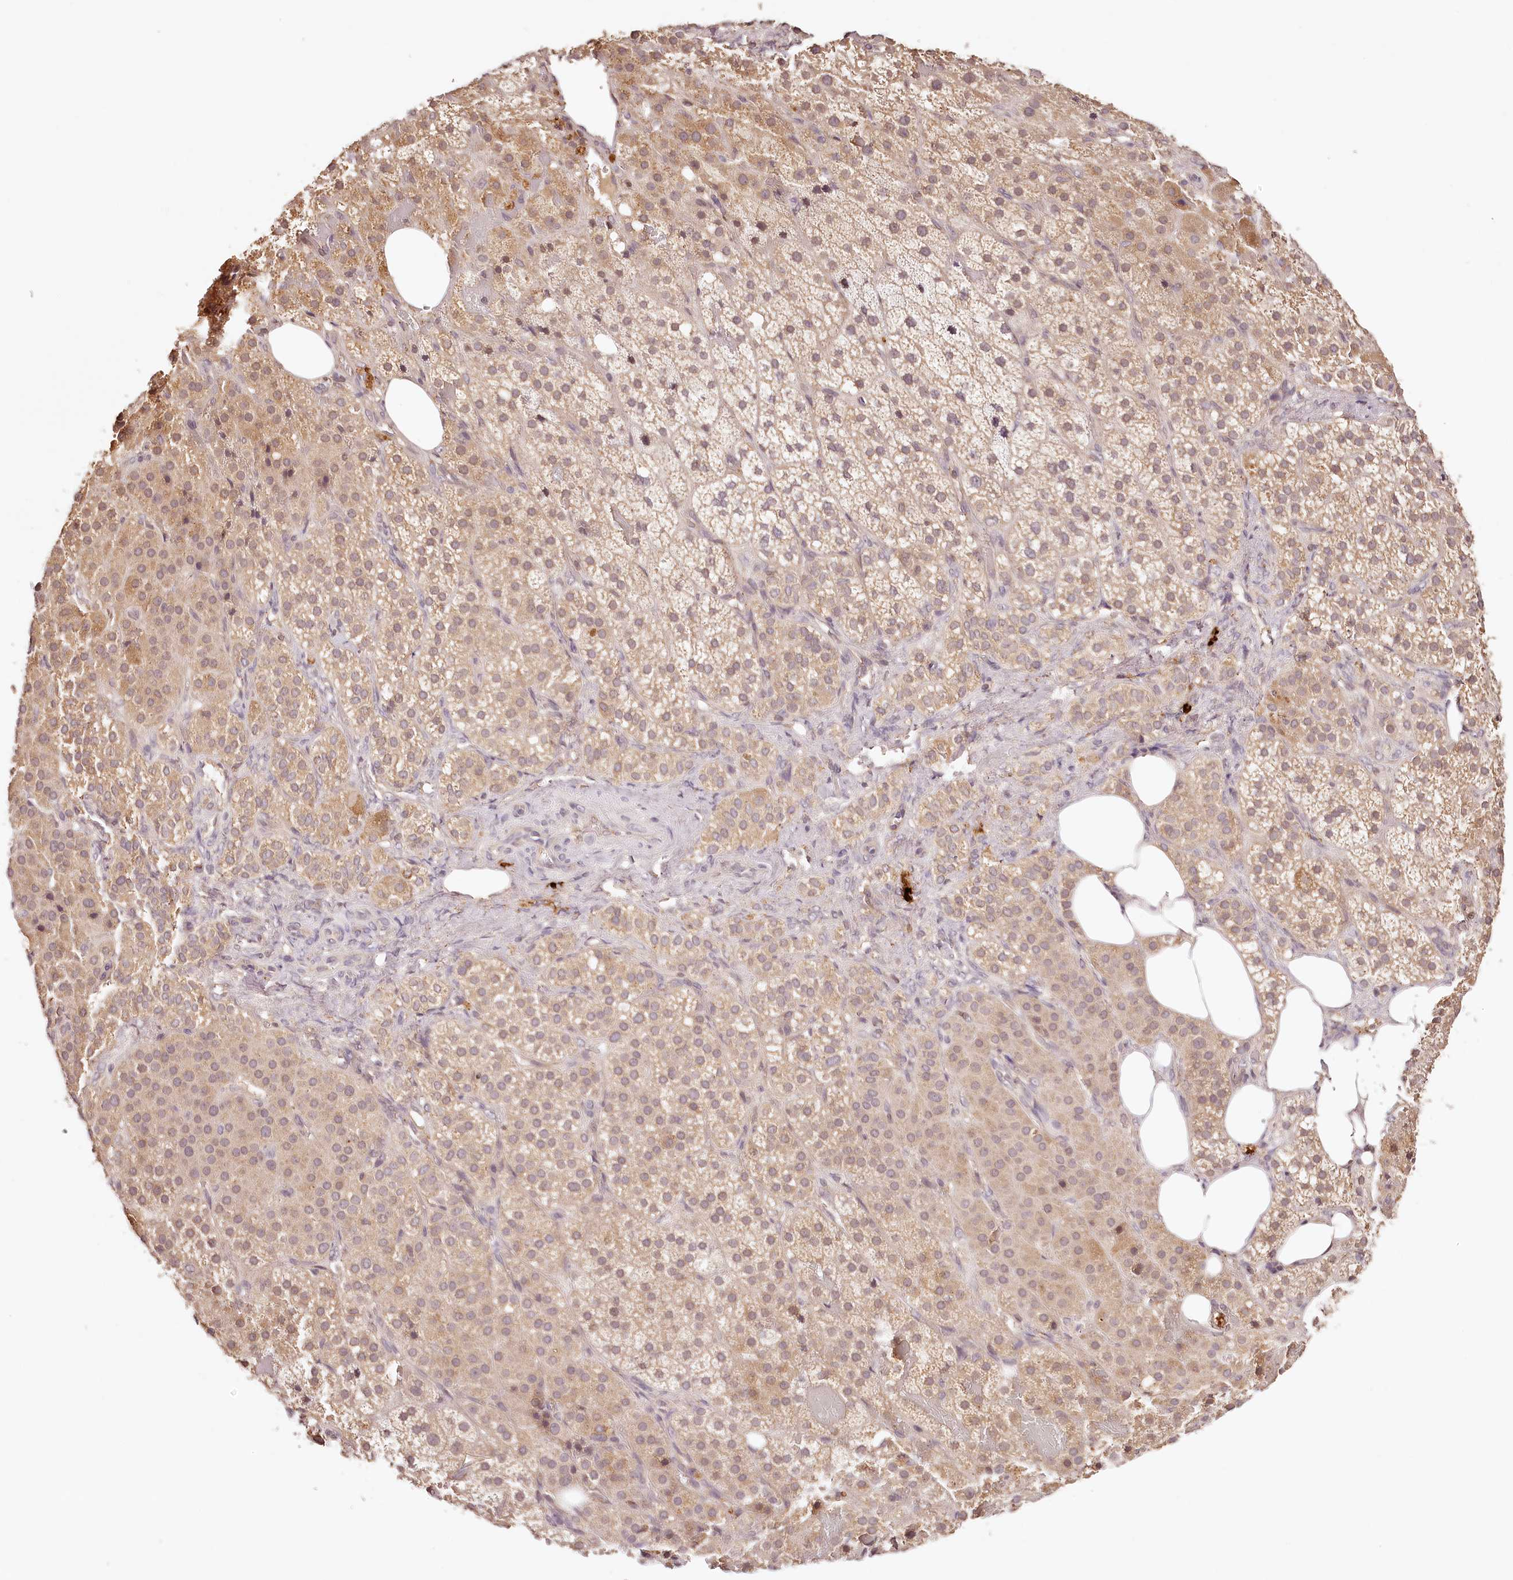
{"staining": {"intensity": "moderate", "quantity": "25%-75%", "location": "cytoplasmic/membranous,nuclear"}, "tissue": "adrenal gland", "cell_type": "Glandular cells", "image_type": "normal", "snomed": [{"axis": "morphology", "description": "Normal tissue, NOS"}, {"axis": "topography", "description": "Adrenal gland"}], "caption": "Brown immunohistochemical staining in benign adrenal gland displays moderate cytoplasmic/membranous,nuclear staining in approximately 25%-75% of glandular cells. (Stains: DAB in brown, nuclei in blue, Microscopy: brightfield microscopy at high magnification).", "gene": "SYNGR1", "patient": {"sex": "female", "age": 59}}